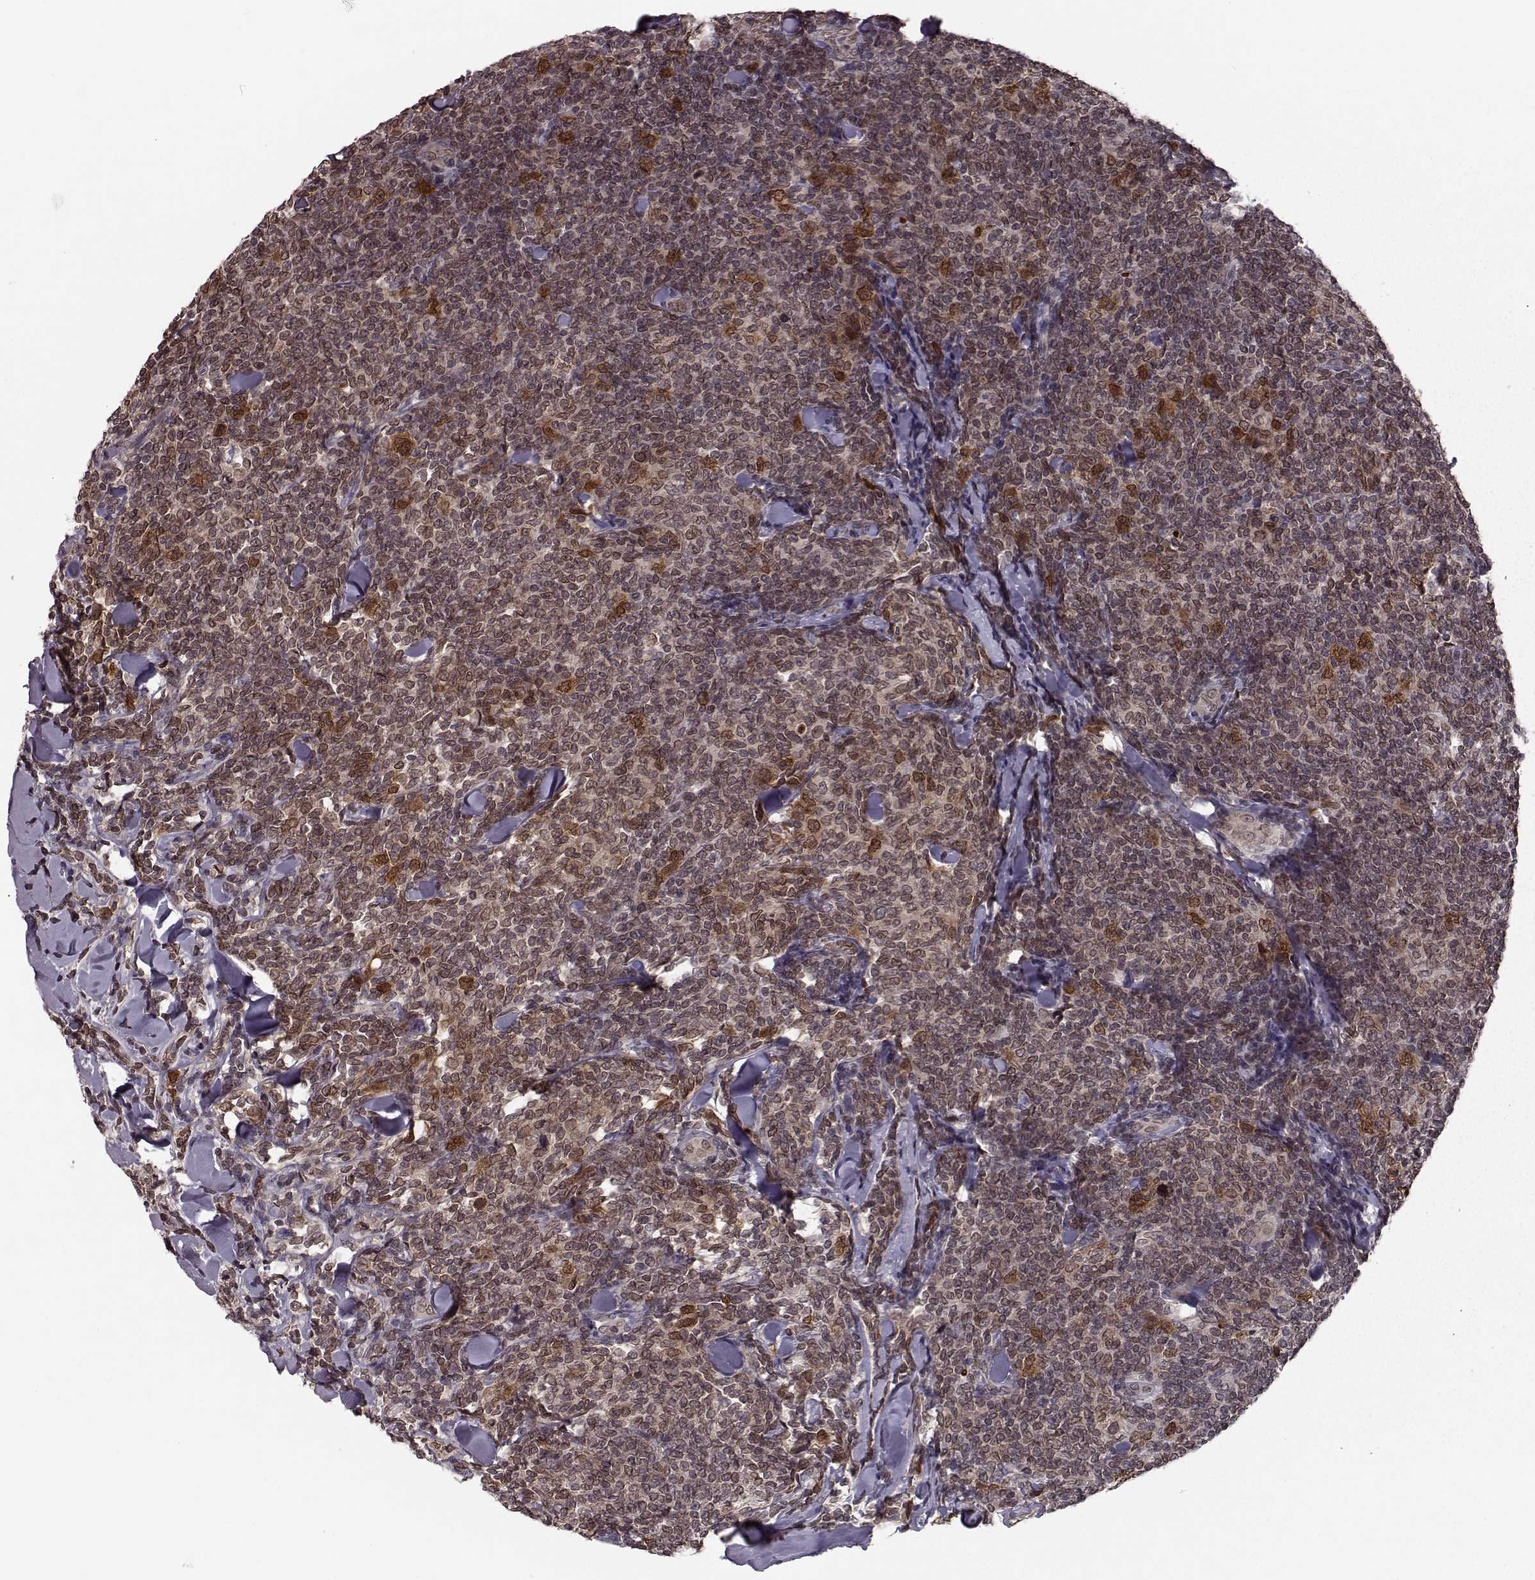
{"staining": {"intensity": "weak", "quantity": "<25%", "location": "cytoplasmic/membranous,nuclear"}, "tissue": "lymphoma", "cell_type": "Tumor cells", "image_type": "cancer", "snomed": [{"axis": "morphology", "description": "Malignant lymphoma, non-Hodgkin's type, Low grade"}, {"axis": "topography", "description": "Lymph node"}], "caption": "Lymphoma was stained to show a protein in brown. There is no significant positivity in tumor cells.", "gene": "NUP37", "patient": {"sex": "female", "age": 56}}